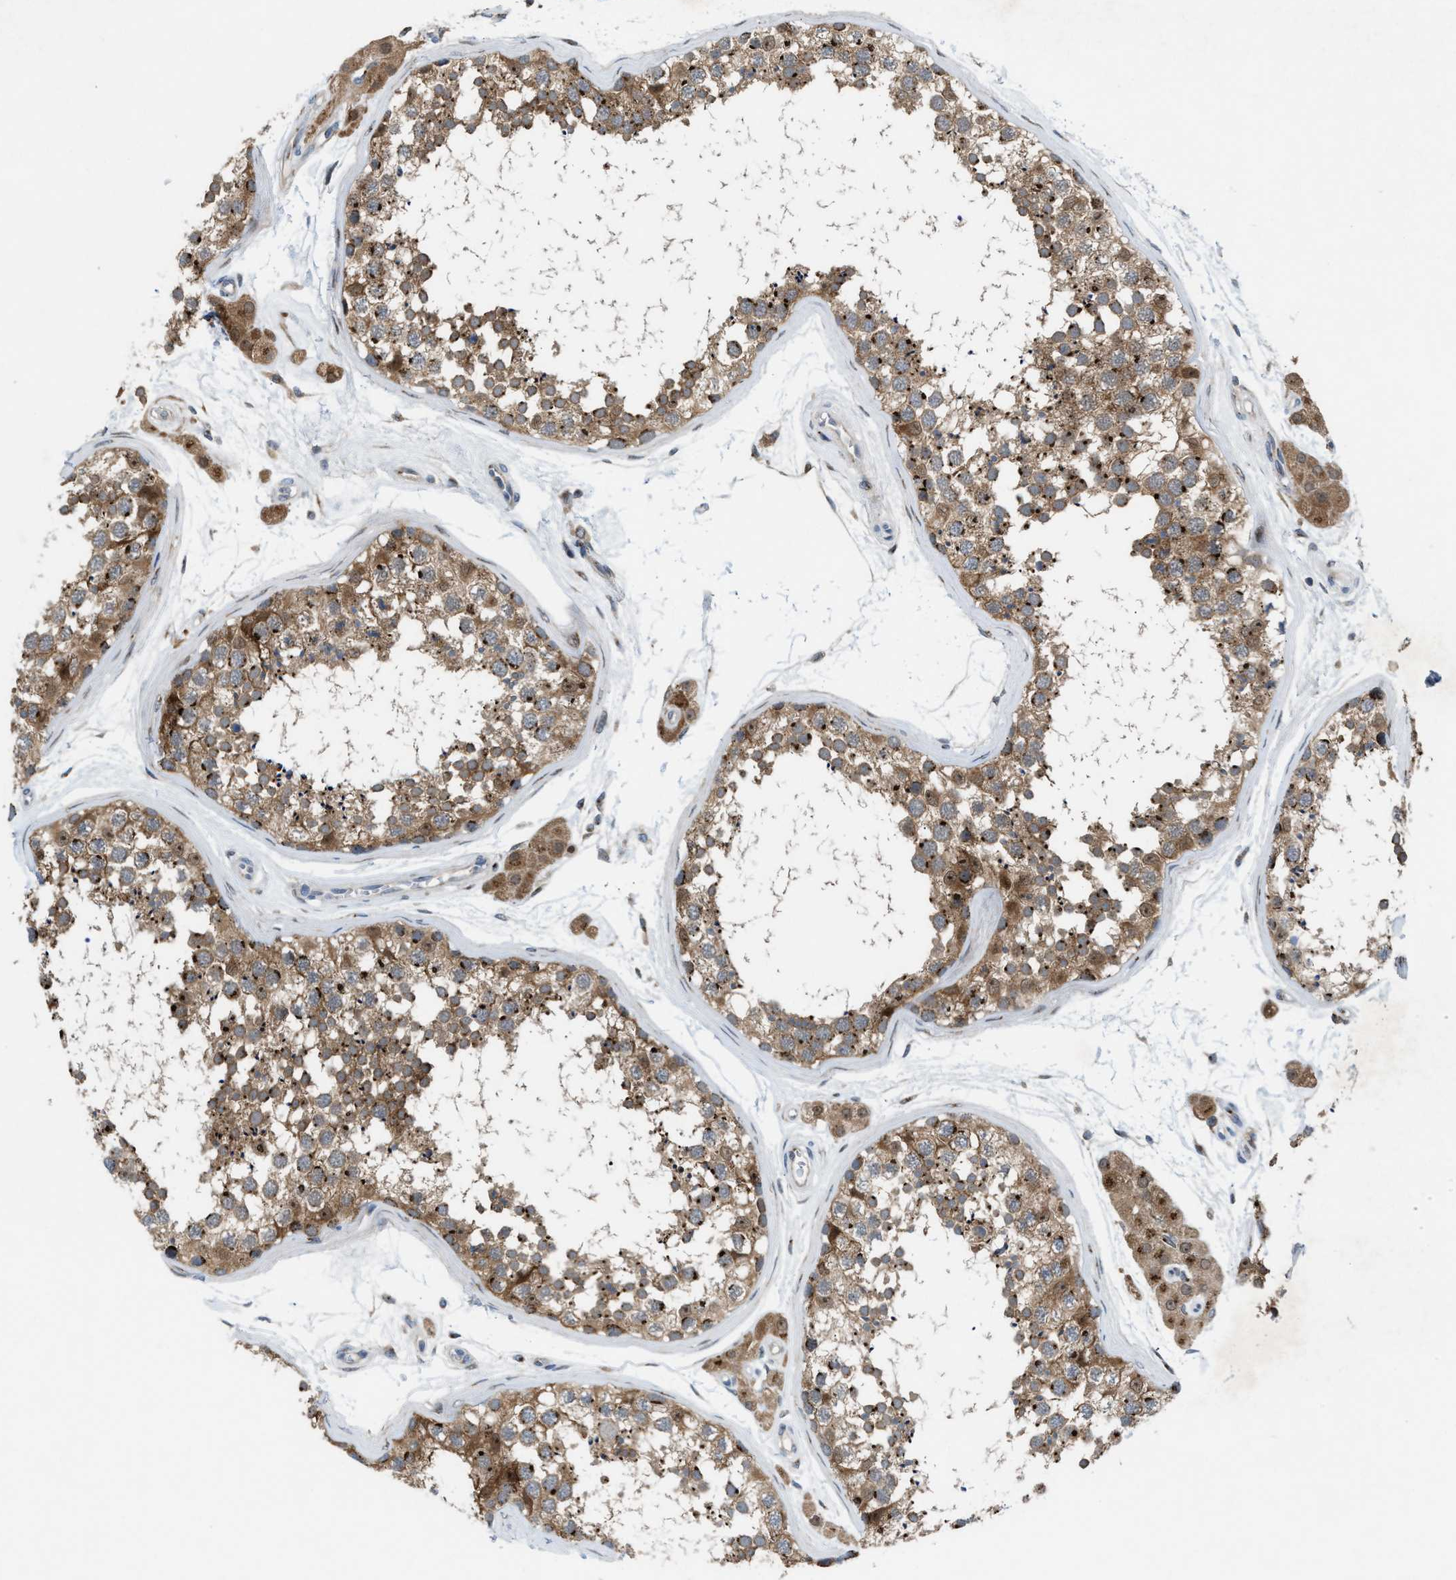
{"staining": {"intensity": "moderate", "quantity": ">75%", "location": "cytoplasmic/membranous"}, "tissue": "testis", "cell_type": "Cells in seminiferous ducts", "image_type": "normal", "snomed": [{"axis": "morphology", "description": "Normal tissue, NOS"}, {"axis": "topography", "description": "Testis"}], "caption": "Brown immunohistochemical staining in unremarkable human testis displays moderate cytoplasmic/membranous positivity in approximately >75% of cells in seminiferous ducts. (Brightfield microscopy of DAB IHC at high magnification).", "gene": "SLC38A10", "patient": {"sex": "male", "age": 56}}